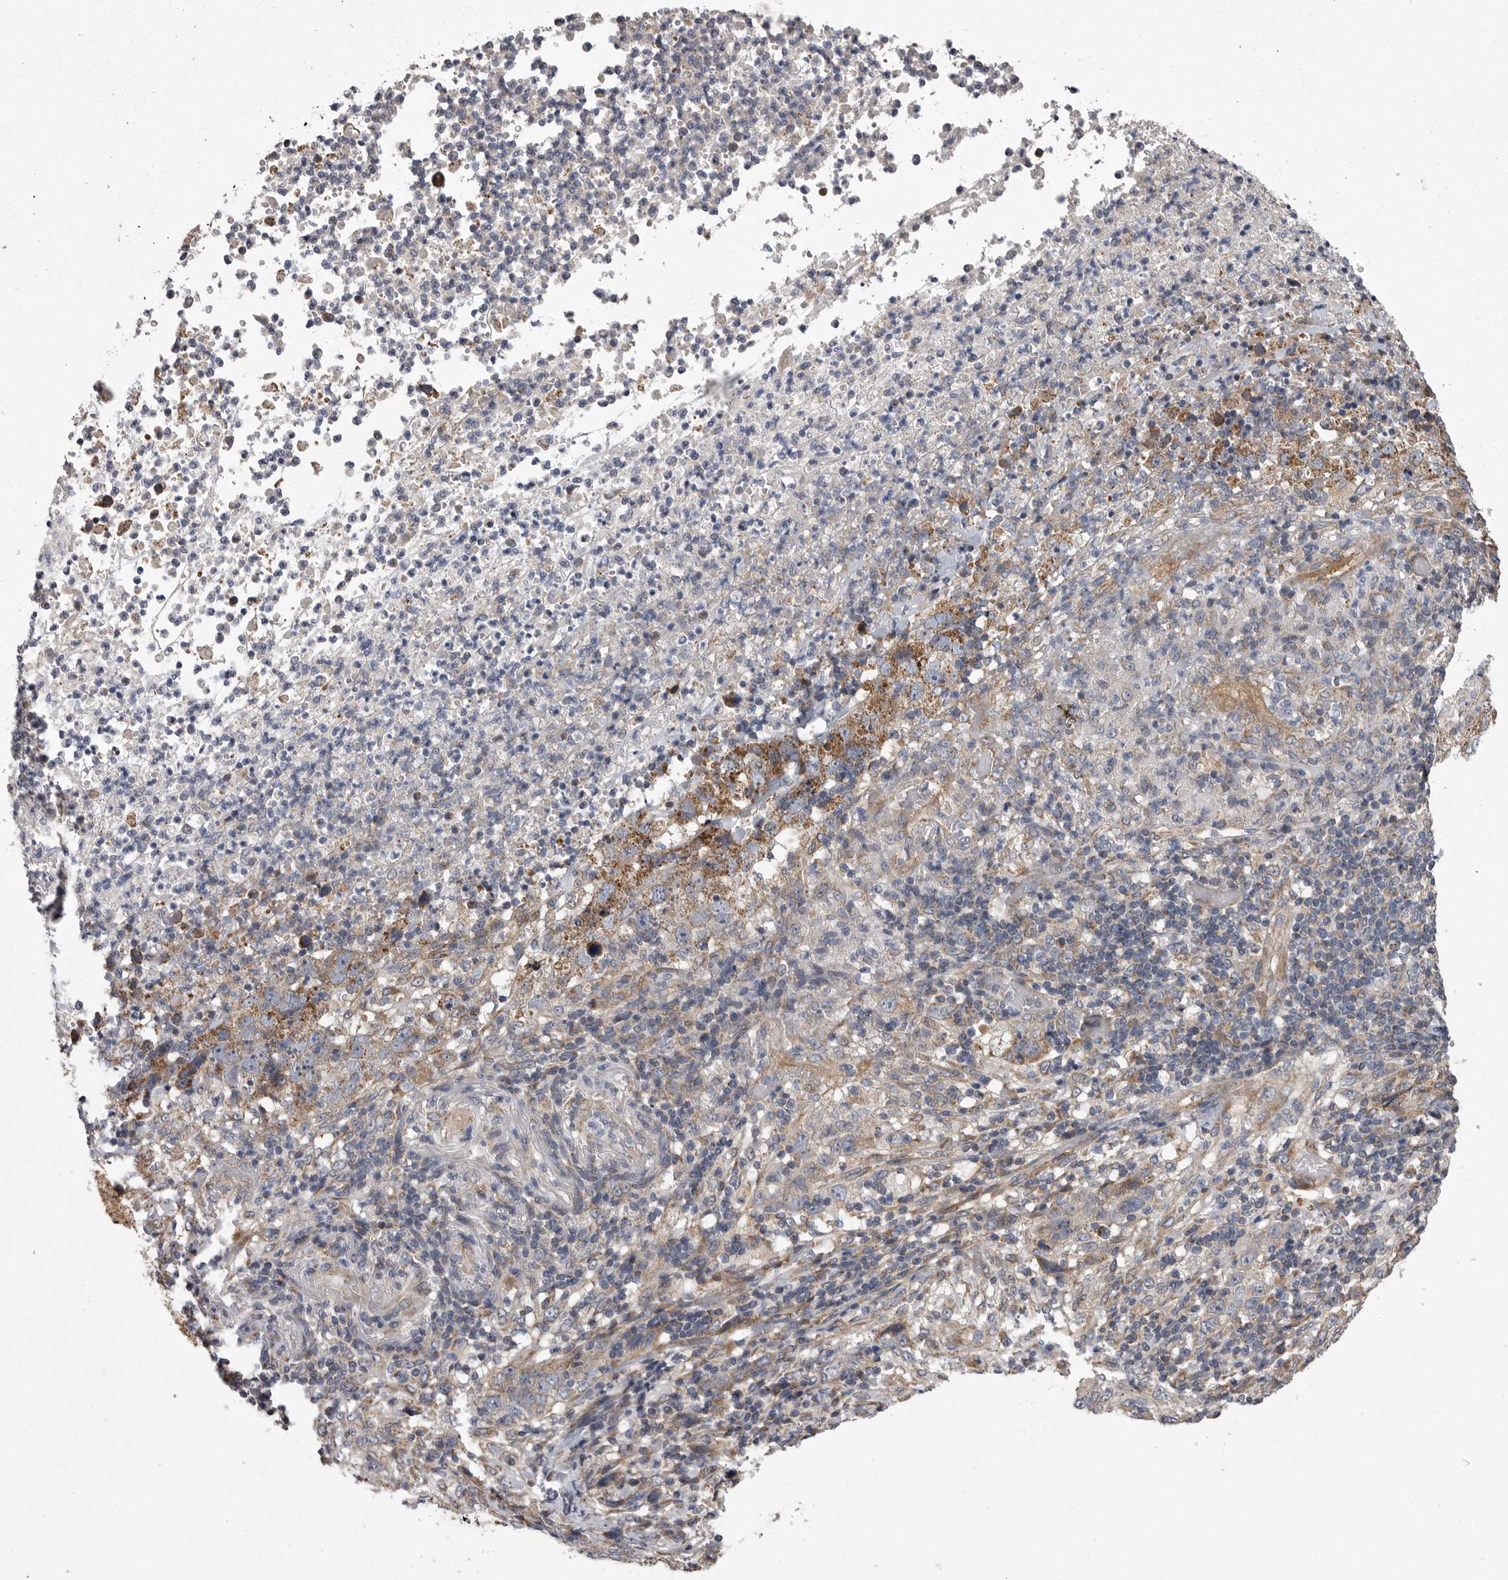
{"staining": {"intensity": "moderate", "quantity": "<25%", "location": "cytoplasmic/membranous"}, "tissue": "stomach cancer", "cell_type": "Tumor cells", "image_type": "cancer", "snomed": [{"axis": "morphology", "description": "Adenocarcinoma, NOS"}, {"axis": "topography", "description": "Stomach"}], "caption": "Immunohistochemical staining of human stomach cancer reveals low levels of moderate cytoplasmic/membranous staining in about <25% of tumor cells. (brown staining indicates protein expression, while blue staining denotes nuclei).", "gene": "CRP", "patient": {"sex": "male", "age": 48}}